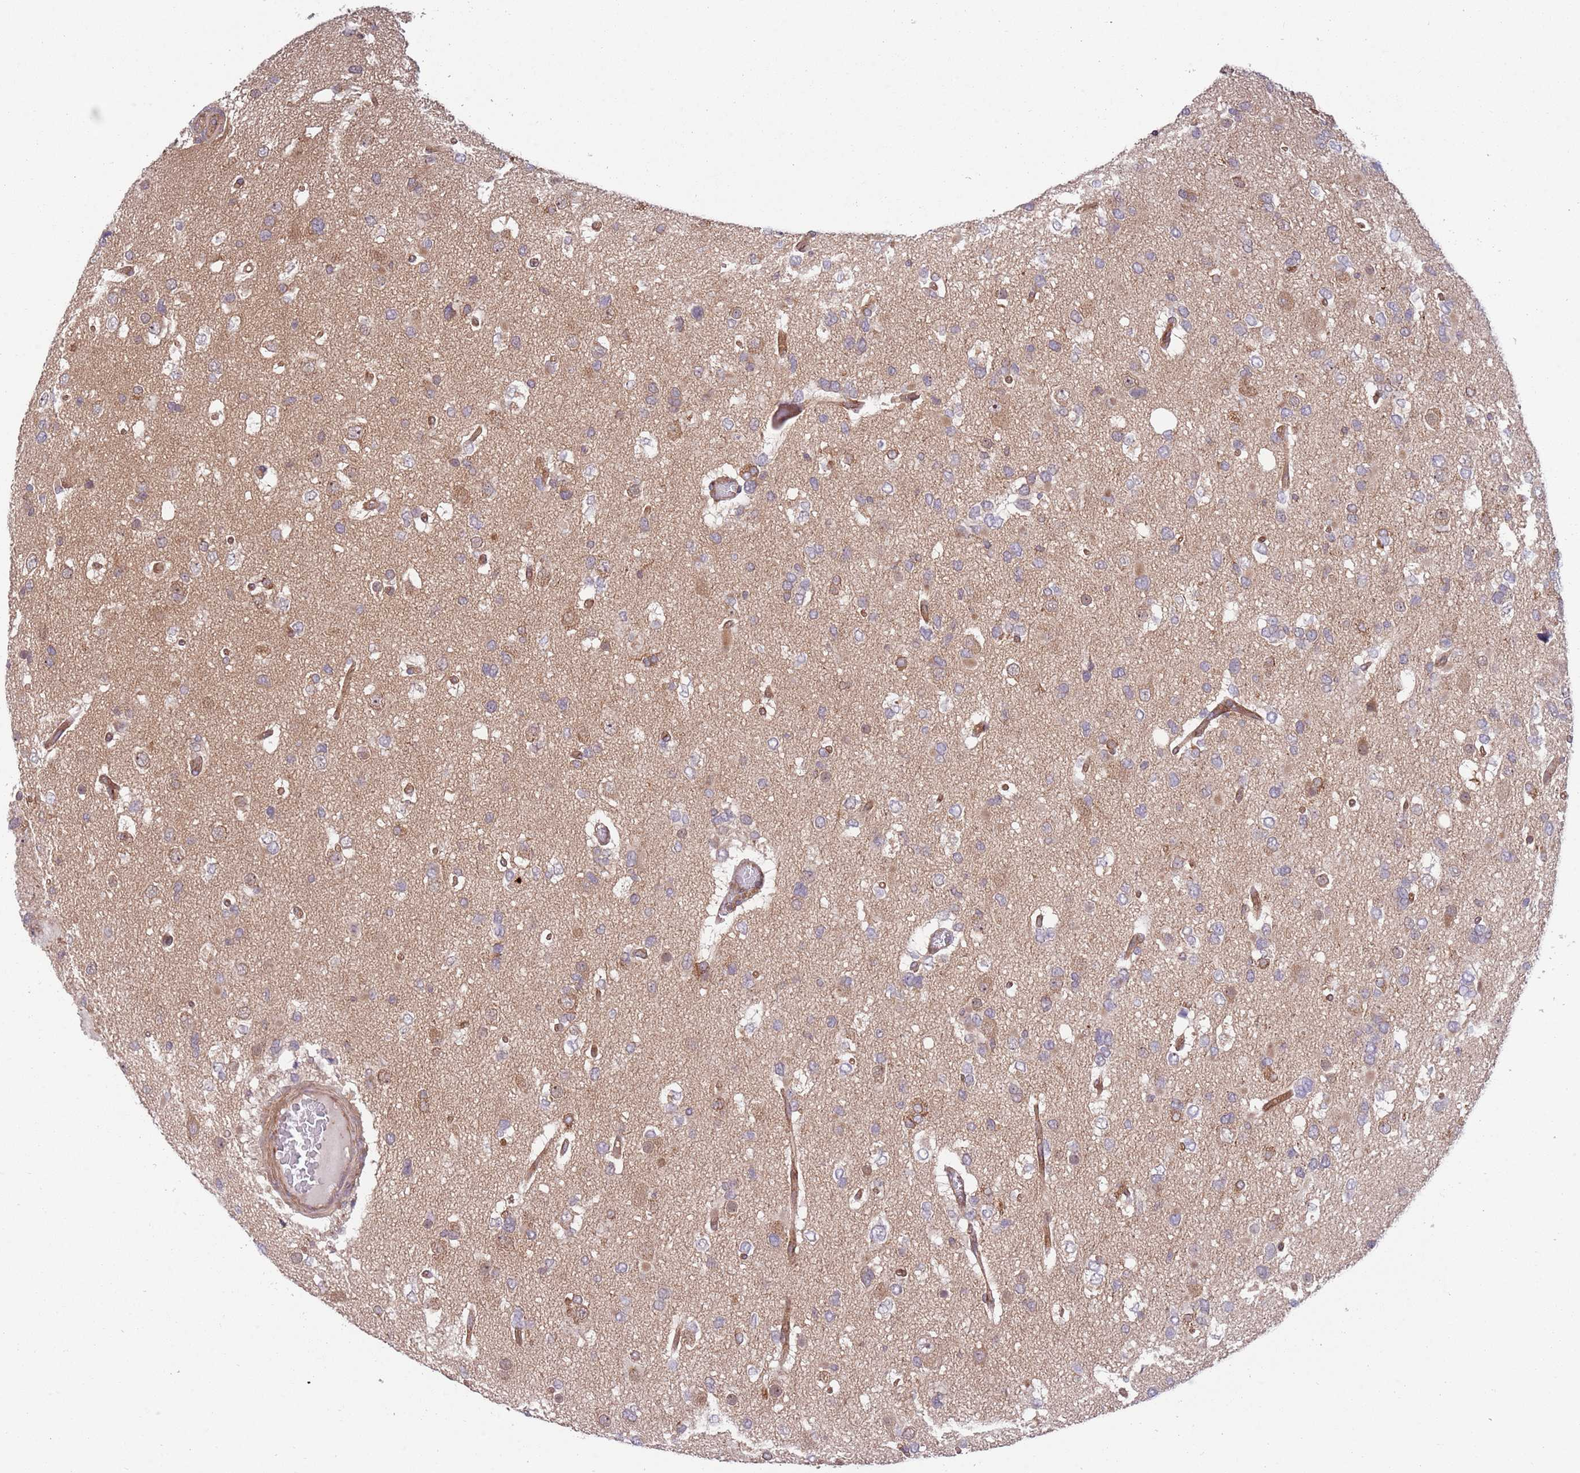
{"staining": {"intensity": "negative", "quantity": "none", "location": "none"}, "tissue": "glioma", "cell_type": "Tumor cells", "image_type": "cancer", "snomed": [{"axis": "morphology", "description": "Glioma, malignant, High grade"}, {"axis": "topography", "description": "Brain"}], "caption": "Tumor cells are negative for protein expression in human malignant high-grade glioma.", "gene": "GGA1", "patient": {"sex": "male", "age": 53}}